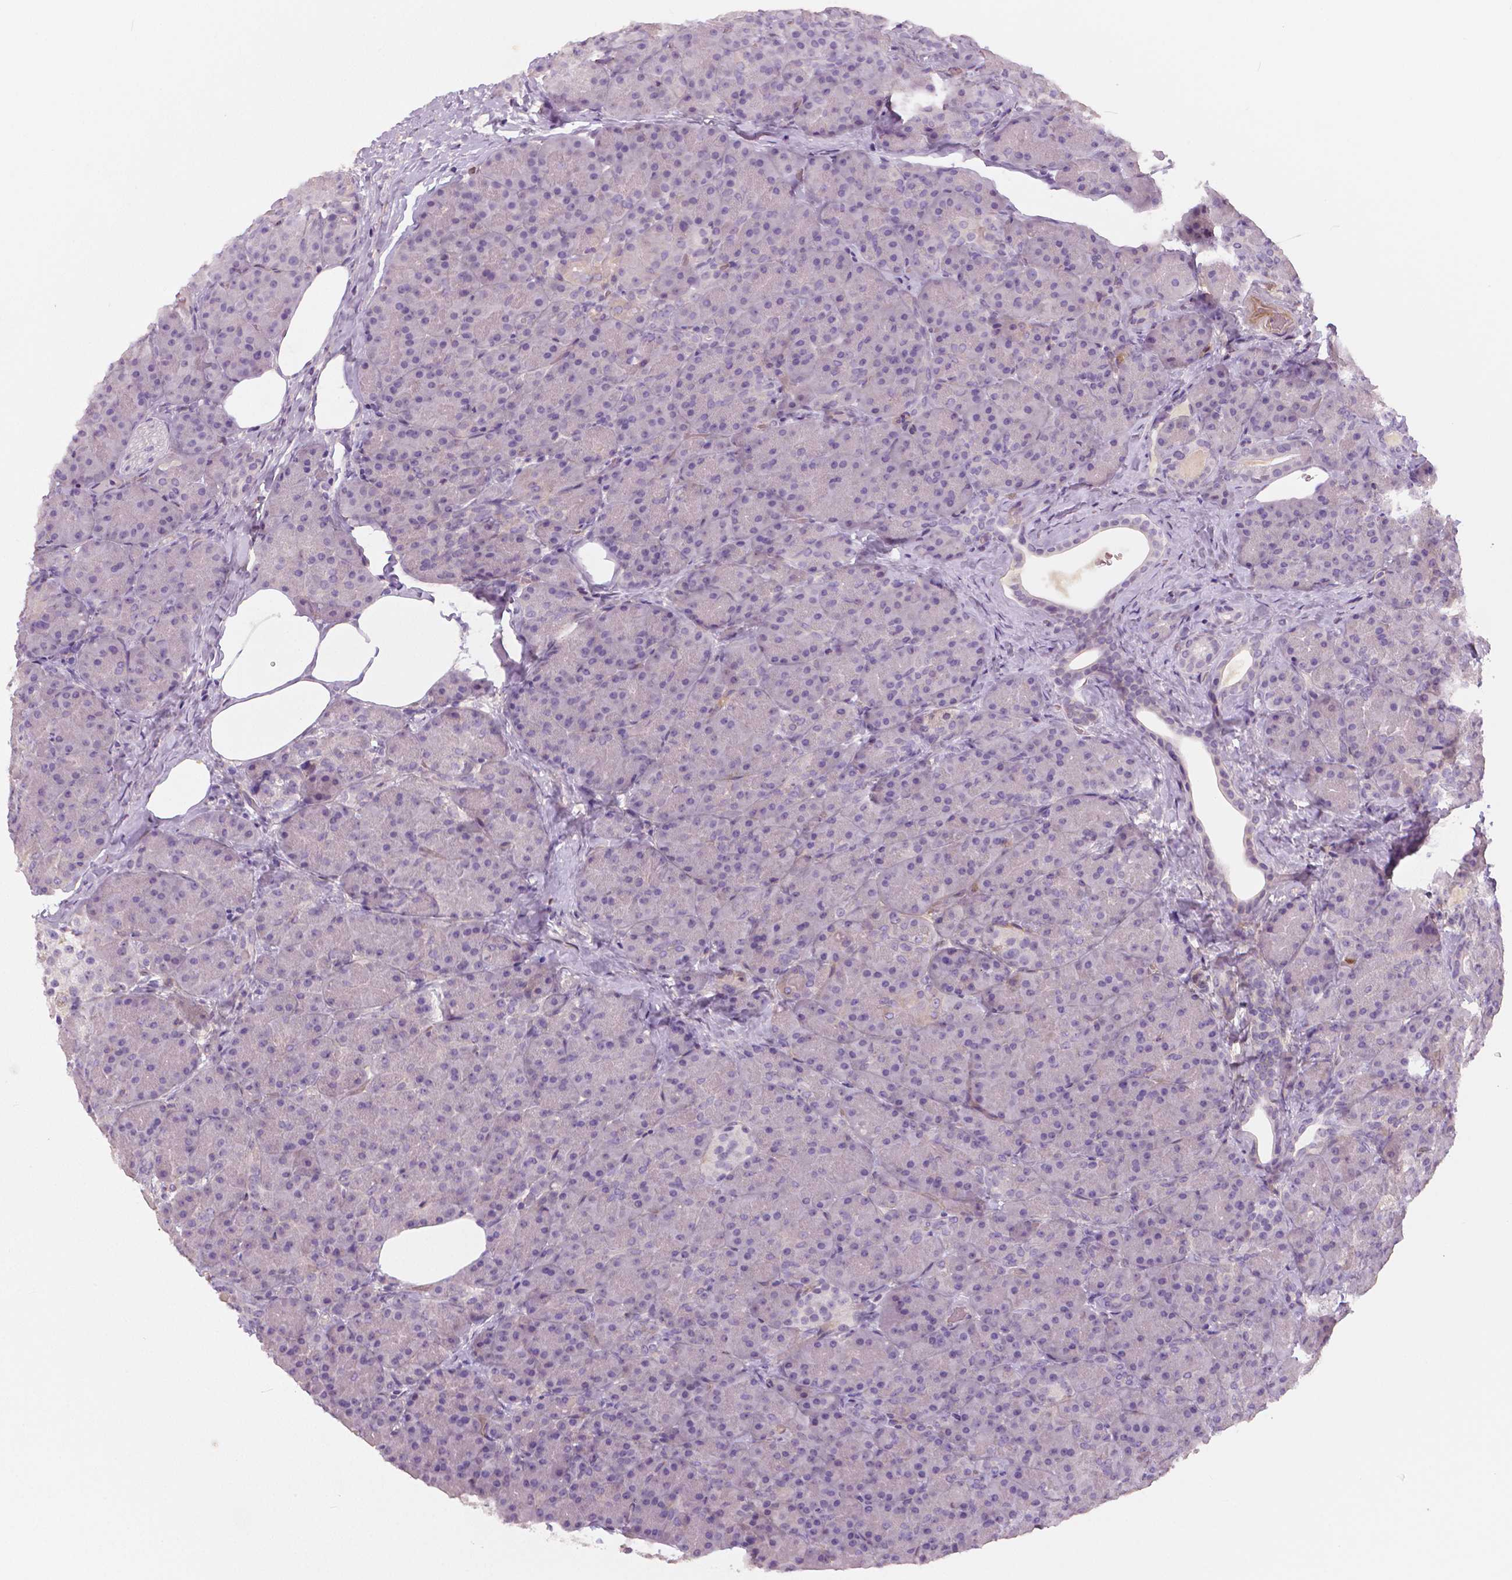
{"staining": {"intensity": "negative", "quantity": "none", "location": "none"}, "tissue": "pancreas", "cell_type": "Exocrine glandular cells", "image_type": "normal", "snomed": [{"axis": "morphology", "description": "Normal tissue, NOS"}, {"axis": "topography", "description": "Pancreas"}], "caption": "Immunohistochemical staining of normal pancreas demonstrates no significant expression in exocrine glandular cells.", "gene": "FLT1", "patient": {"sex": "male", "age": 57}}